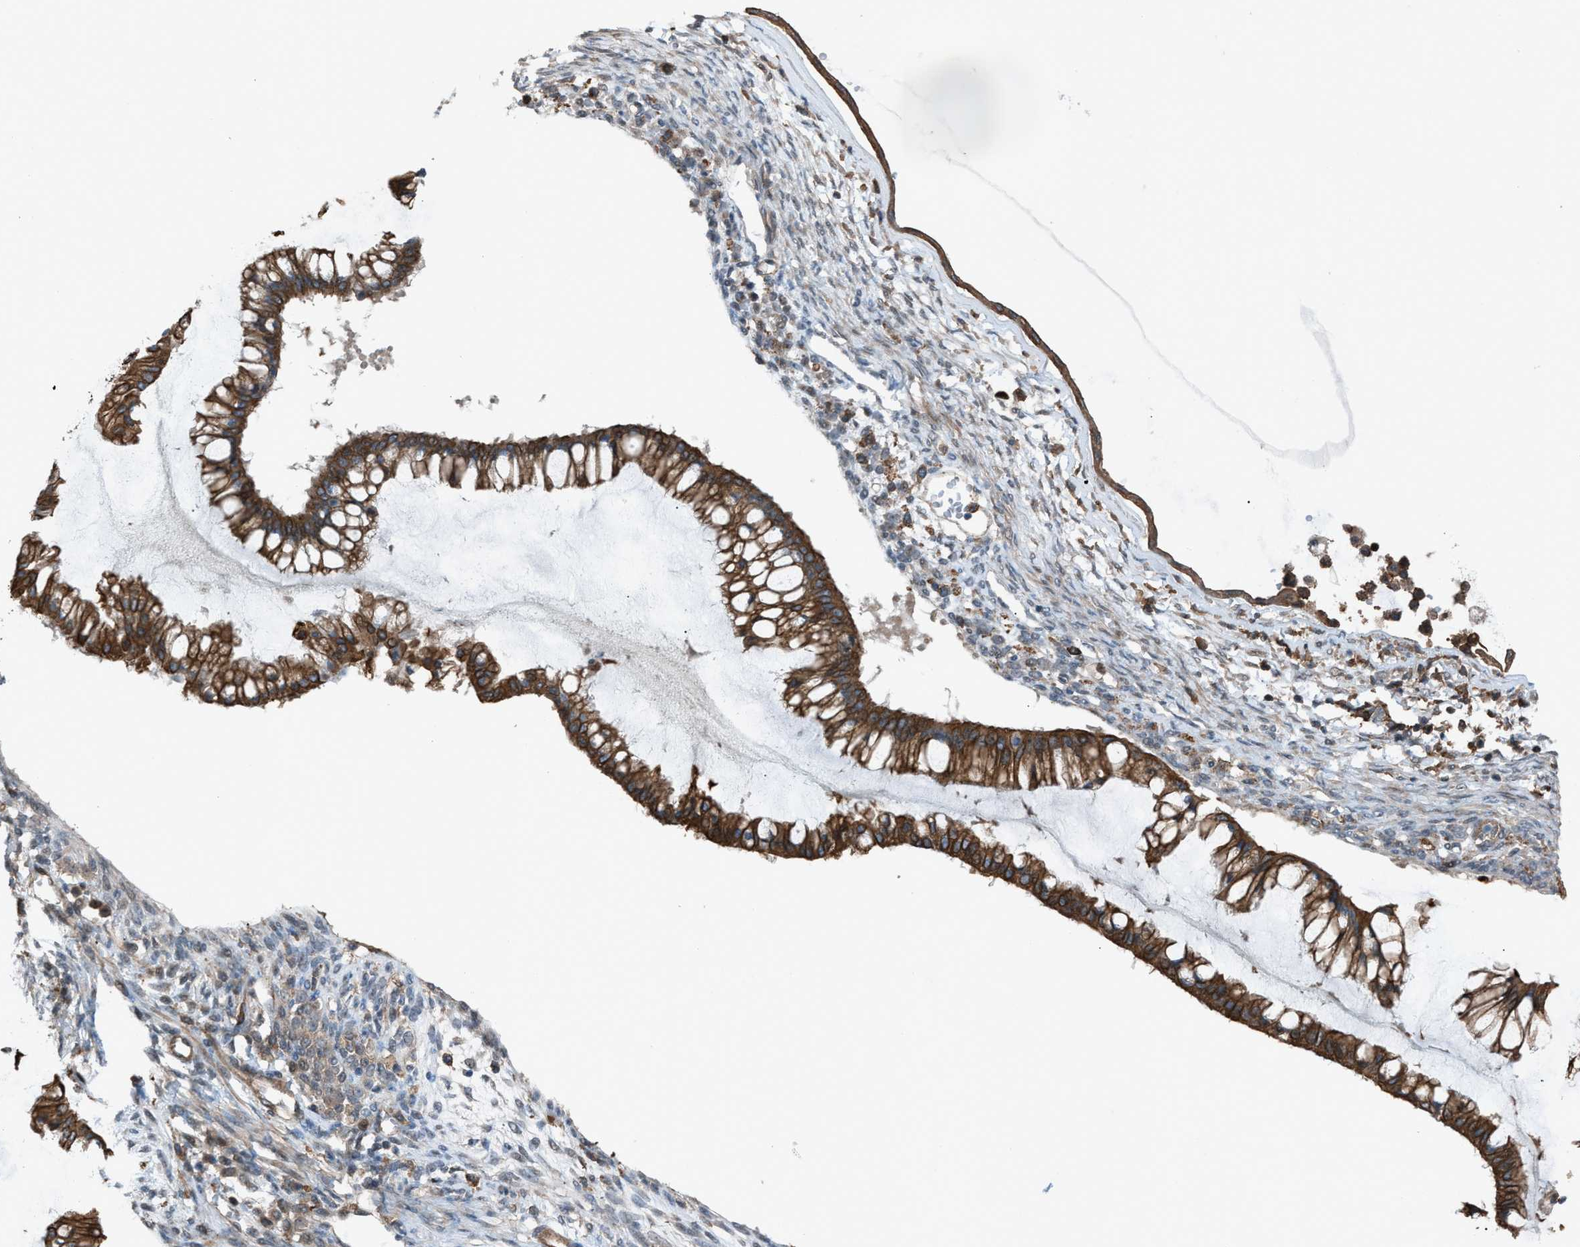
{"staining": {"intensity": "strong", "quantity": ">75%", "location": "cytoplasmic/membranous"}, "tissue": "ovarian cancer", "cell_type": "Tumor cells", "image_type": "cancer", "snomed": [{"axis": "morphology", "description": "Cystadenocarcinoma, mucinous, NOS"}, {"axis": "topography", "description": "Ovary"}], "caption": "The histopathology image reveals immunohistochemical staining of ovarian cancer. There is strong cytoplasmic/membranous staining is identified in about >75% of tumor cells. (DAB IHC, brown staining for protein, blue staining for nuclei).", "gene": "DYRK1A", "patient": {"sex": "female", "age": 73}}